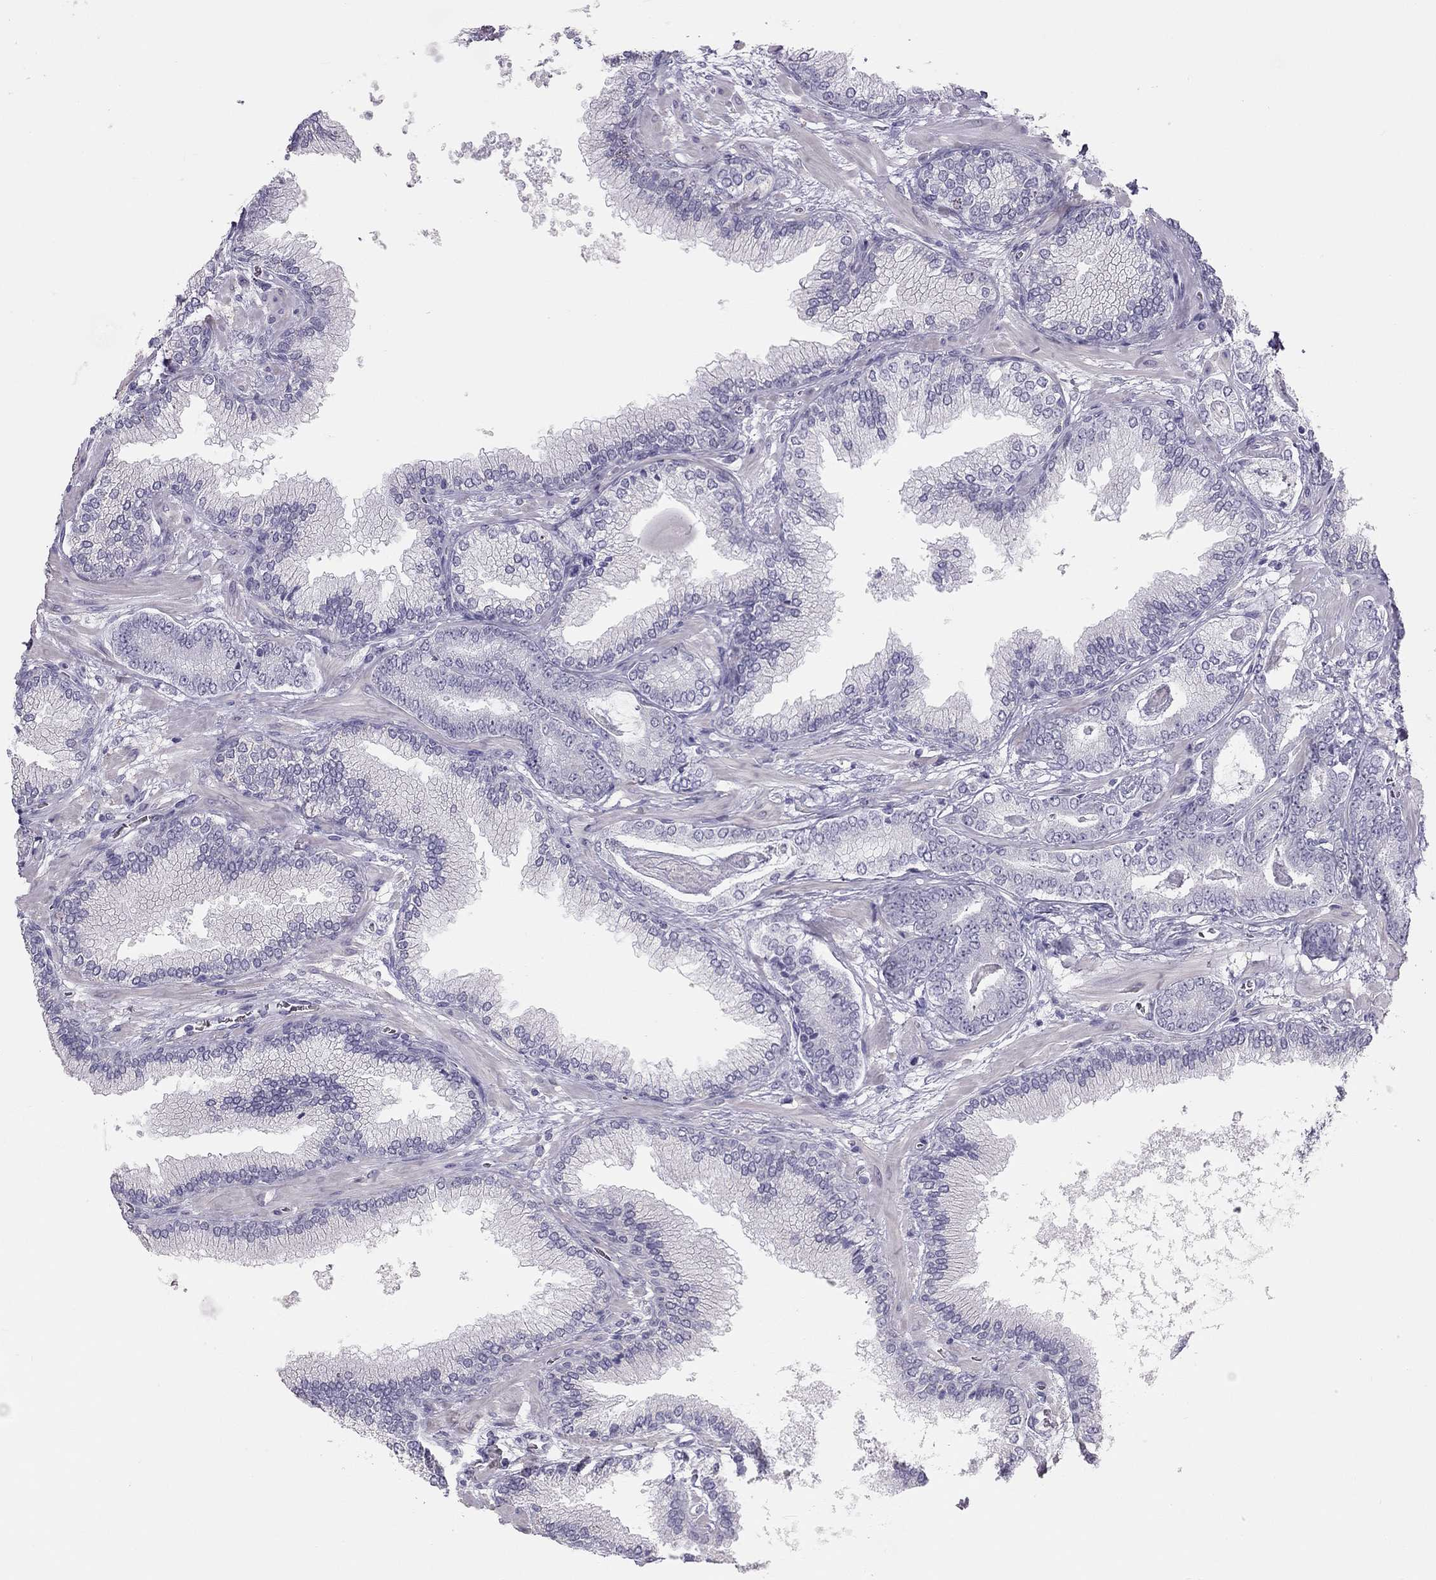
{"staining": {"intensity": "negative", "quantity": "none", "location": "none"}, "tissue": "prostate cancer", "cell_type": "Tumor cells", "image_type": "cancer", "snomed": [{"axis": "morphology", "description": "Adenocarcinoma, Low grade"}, {"axis": "topography", "description": "Prostate"}], "caption": "The histopathology image reveals no significant staining in tumor cells of prostate adenocarcinoma (low-grade).", "gene": "SPATA12", "patient": {"sex": "male", "age": 69}}